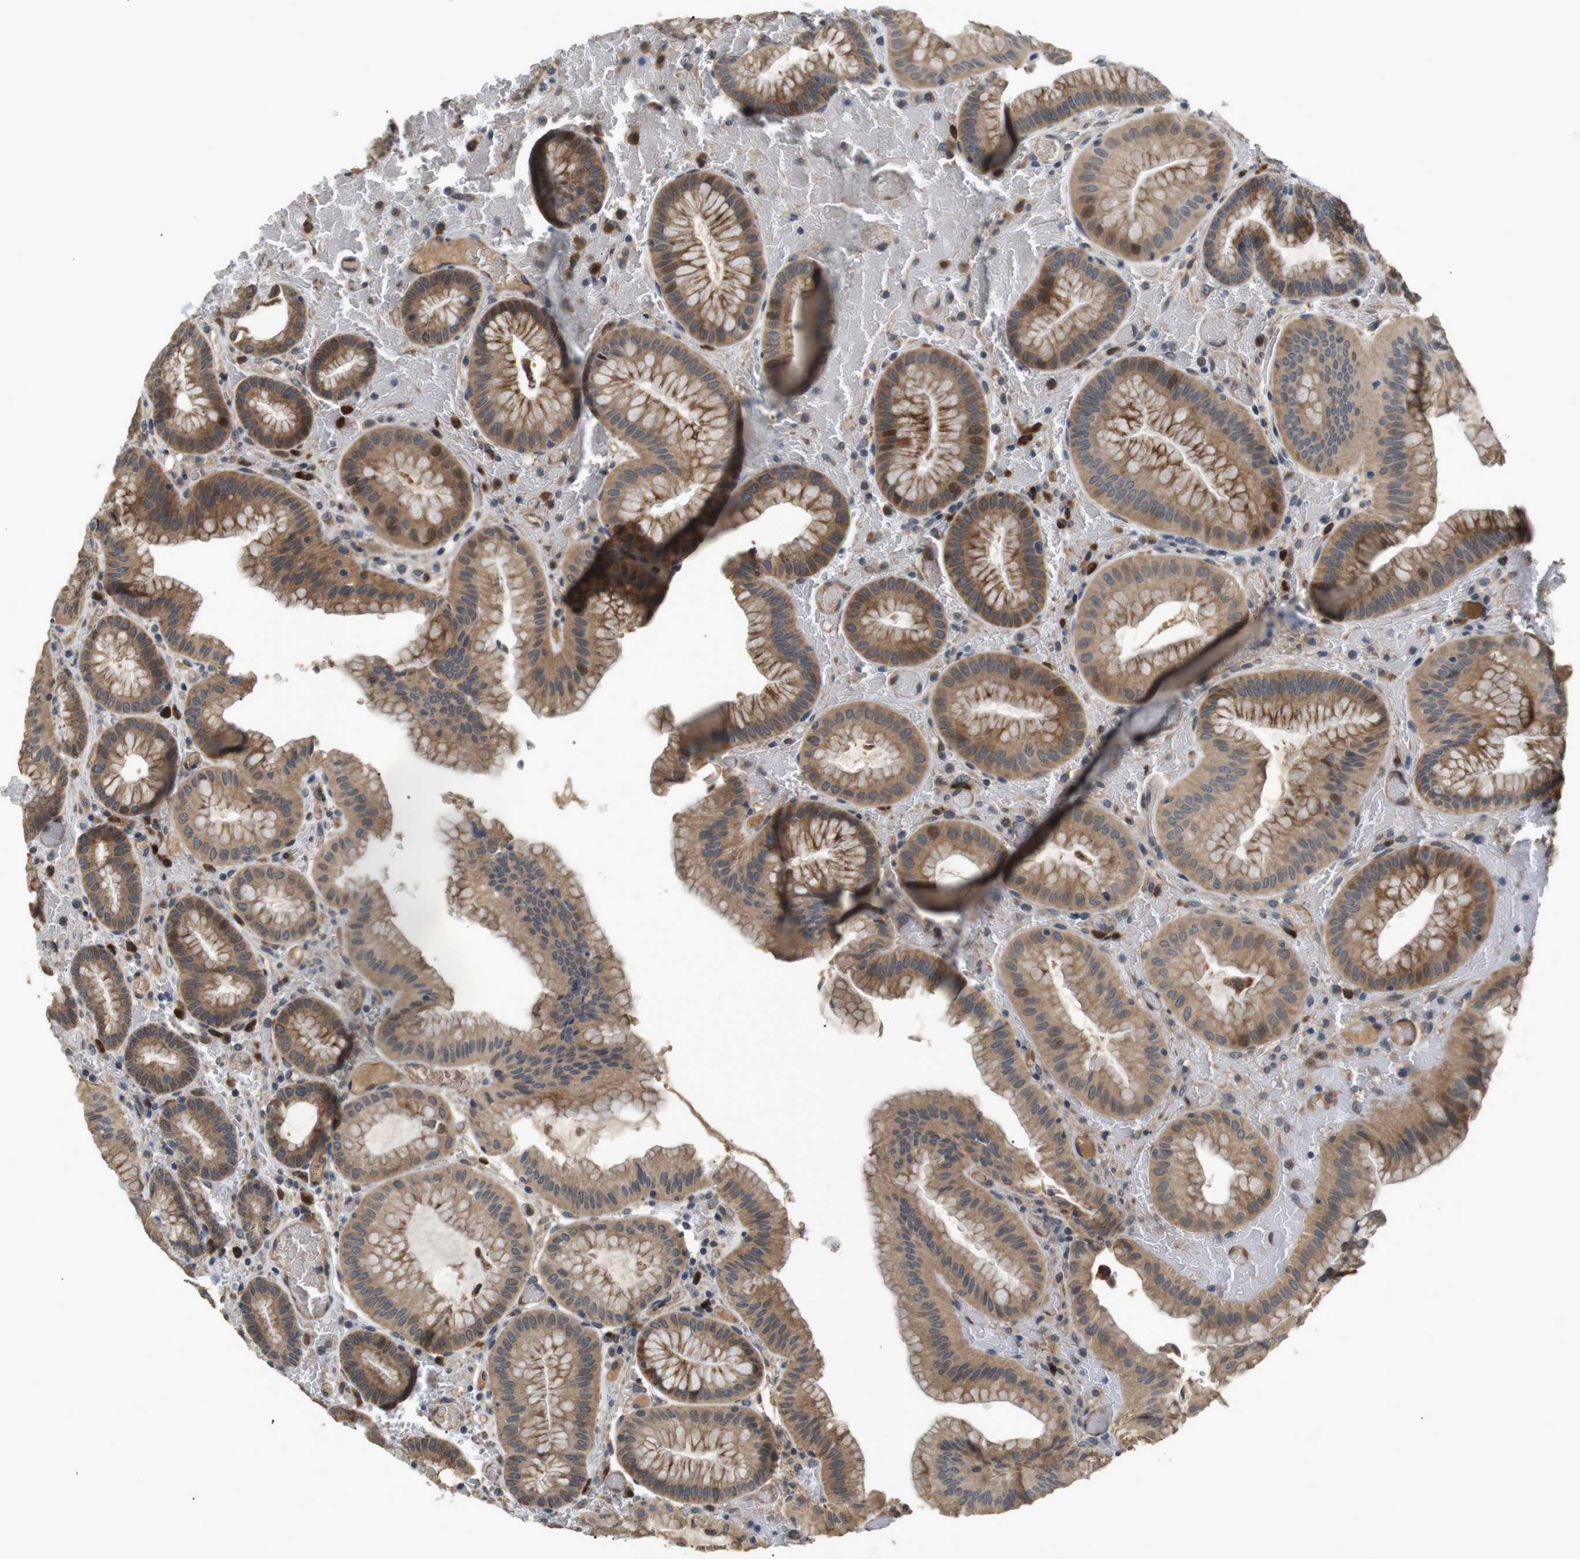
{"staining": {"intensity": "moderate", "quantity": ">75%", "location": "cytoplasmic/membranous"}, "tissue": "stomach", "cell_type": "Glandular cells", "image_type": "normal", "snomed": [{"axis": "morphology", "description": "Normal tissue, NOS"}, {"axis": "morphology", "description": "Carcinoid, malignant, NOS"}, {"axis": "topography", "description": "Stomach, upper"}], "caption": "A high-resolution micrograph shows immunohistochemistry (IHC) staining of benign stomach, which reveals moderate cytoplasmic/membranous expression in approximately >75% of glandular cells. The protein is shown in brown color, while the nuclei are stained blue.", "gene": "HSPA13", "patient": {"sex": "male", "age": 39}}